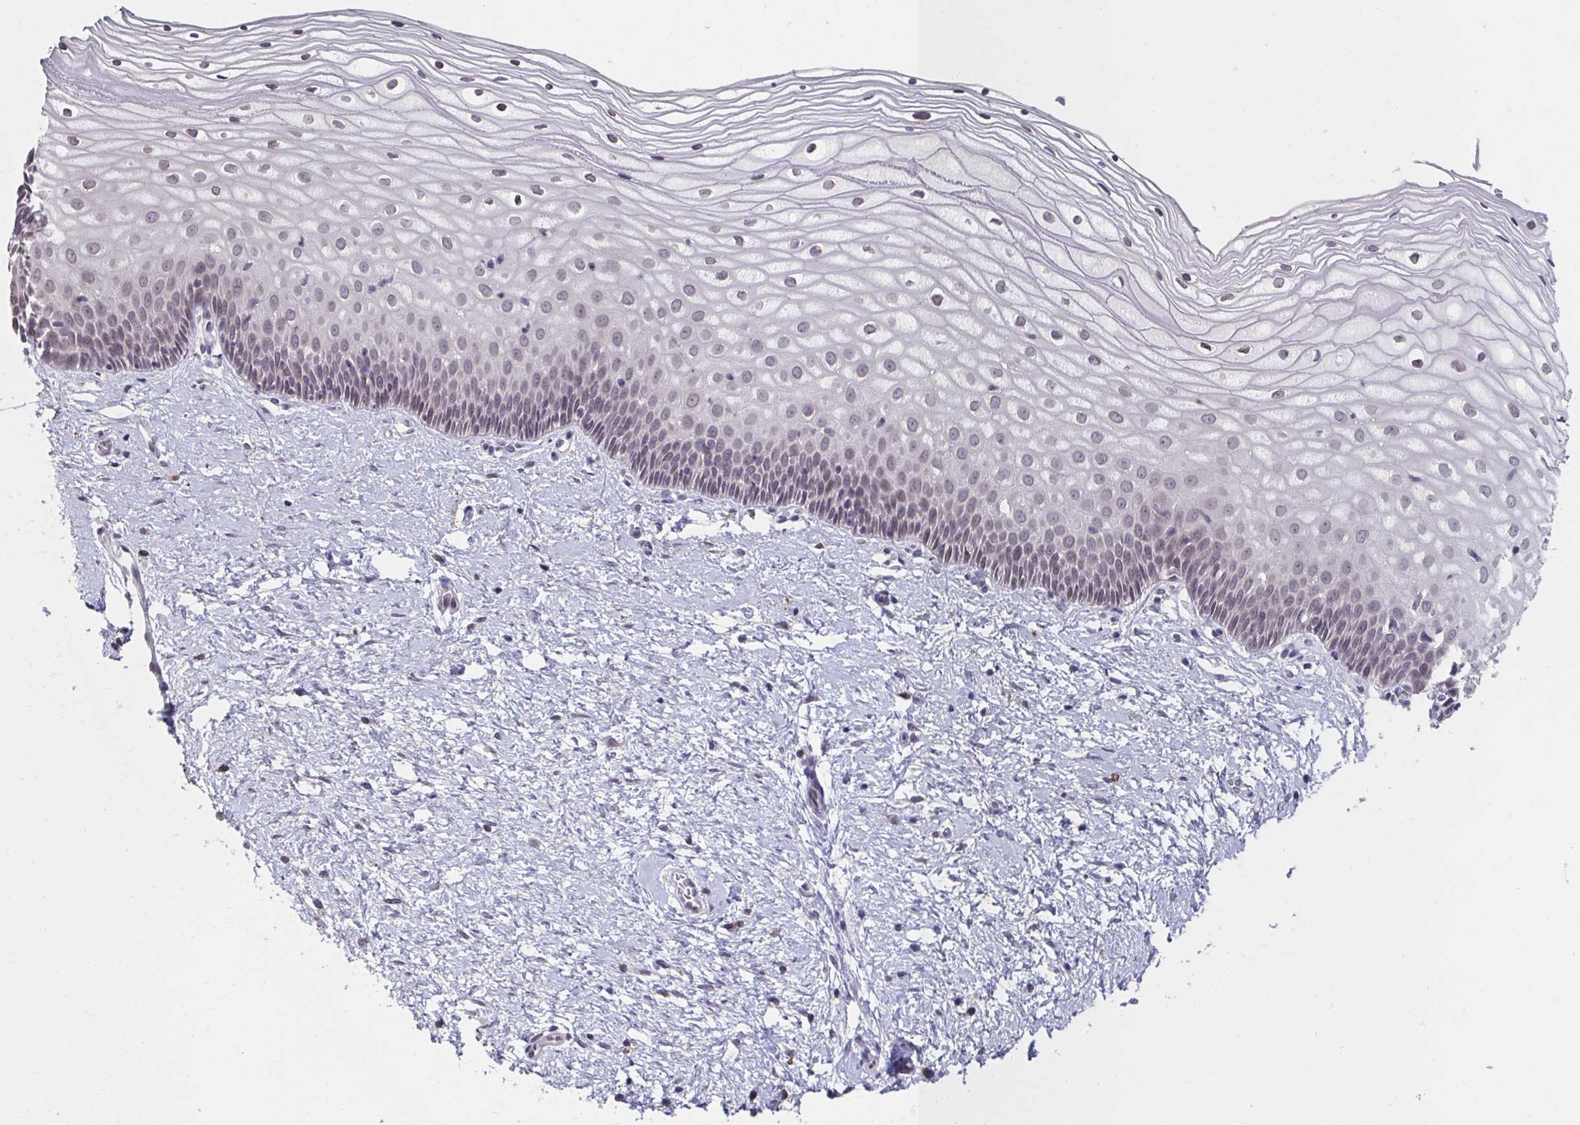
{"staining": {"intensity": "negative", "quantity": "none", "location": "none"}, "tissue": "cervix", "cell_type": "Glandular cells", "image_type": "normal", "snomed": [{"axis": "morphology", "description": "Normal tissue, NOS"}, {"axis": "topography", "description": "Cervix"}], "caption": "Protein analysis of unremarkable cervix reveals no significant staining in glandular cells. (DAB immunohistochemistry (IHC) visualized using brightfield microscopy, high magnification).", "gene": "NUP133", "patient": {"sex": "female", "age": 36}}